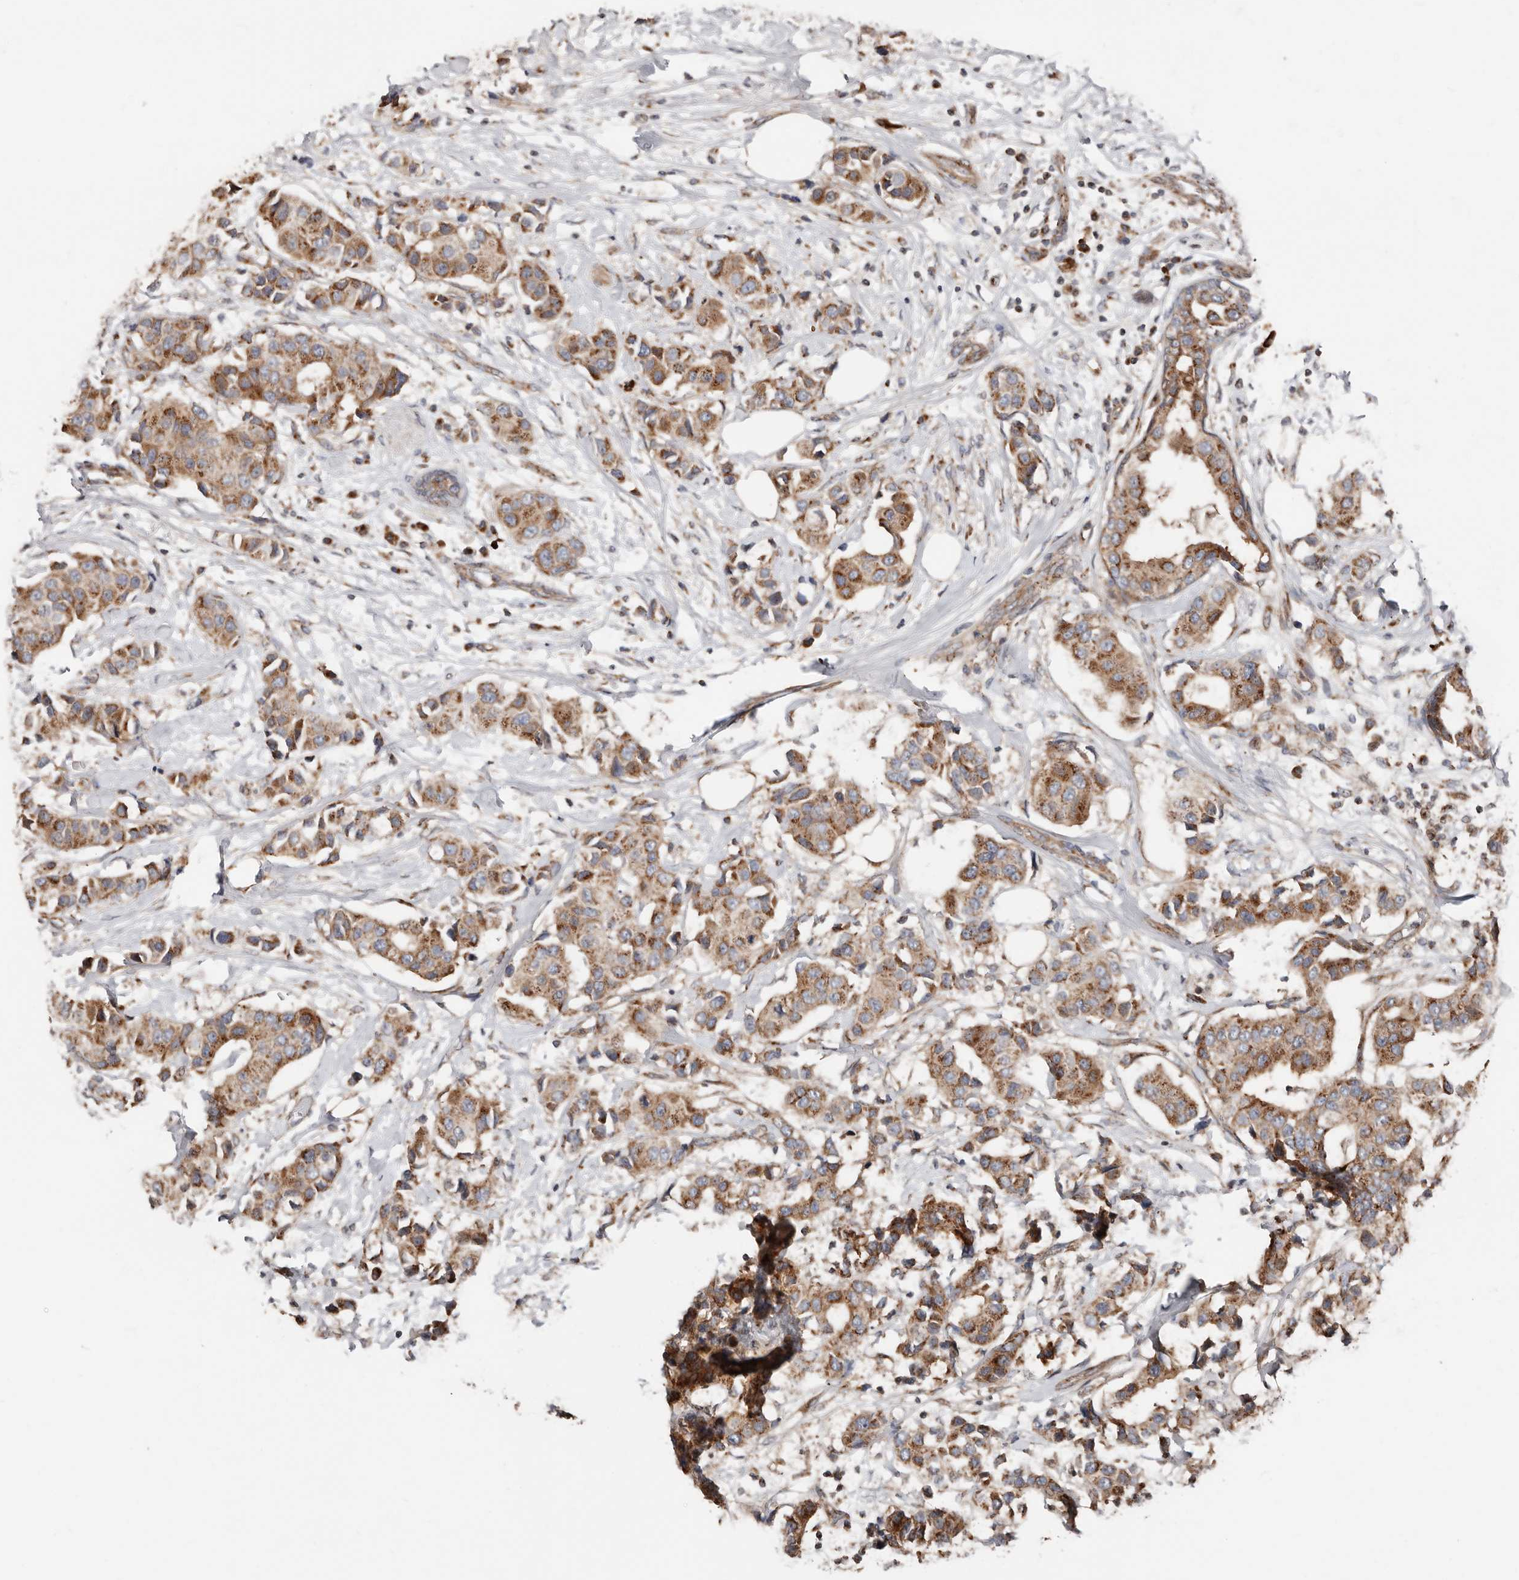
{"staining": {"intensity": "moderate", "quantity": ">75%", "location": "cytoplasmic/membranous"}, "tissue": "breast cancer", "cell_type": "Tumor cells", "image_type": "cancer", "snomed": [{"axis": "morphology", "description": "Normal tissue, NOS"}, {"axis": "morphology", "description": "Duct carcinoma"}, {"axis": "topography", "description": "Breast"}], "caption": "Human breast cancer stained for a protein (brown) displays moderate cytoplasmic/membranous positive staining in about >75% of tumor cells.", "gene": "COG1", "patient": {"sex": "female", "age": 39}}